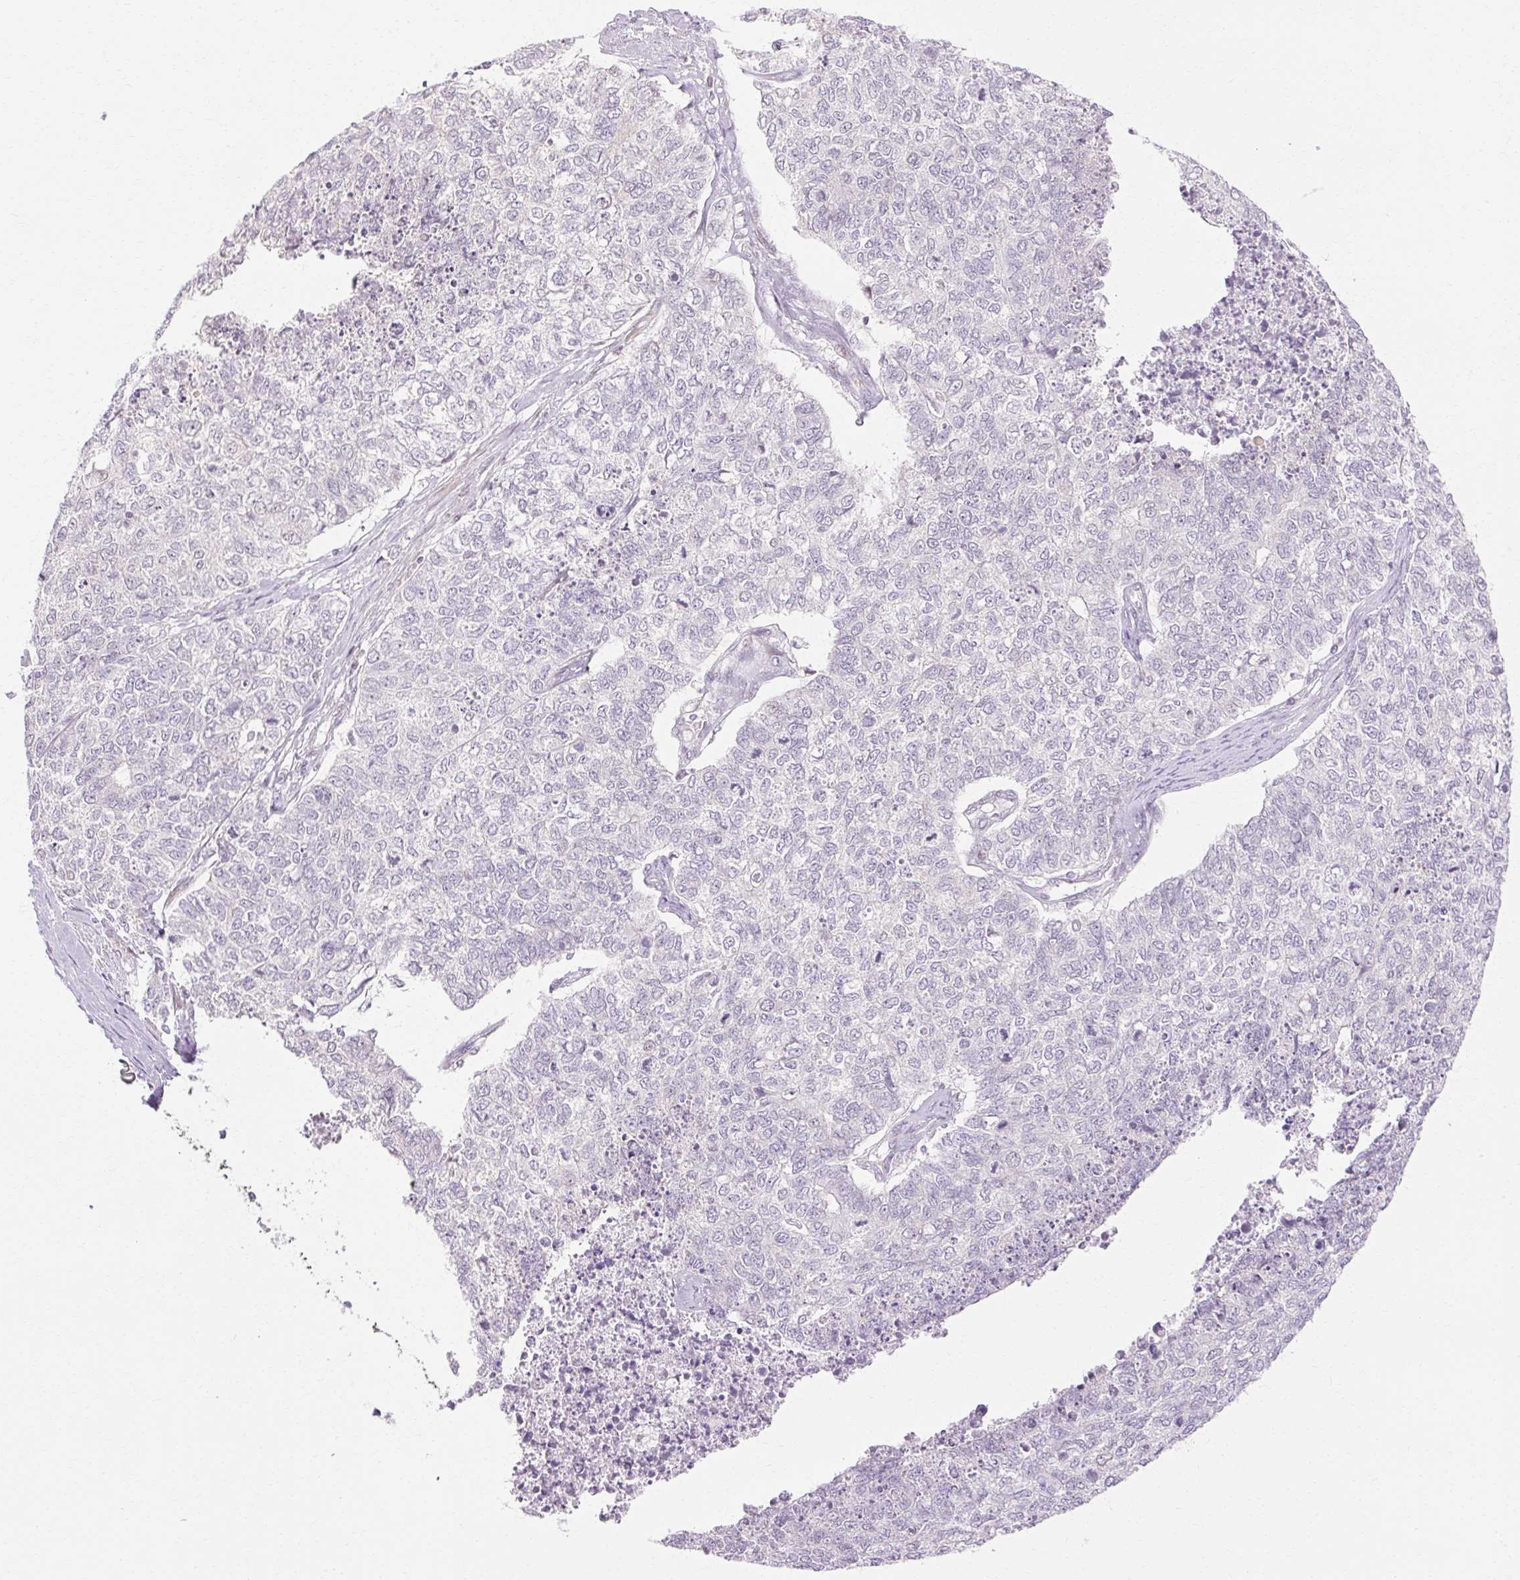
{"staining": {"intensity": "negative", "quantity": "none", "location": "none"}, "tissue": "cervical cancer", "cell_type": "Tumor cells", "image_type": "cancer", "snomed": [{"axis": "morphology", "description": "Squamous cell carcinoma, NOS"}, {"axis": "topography", "description": "Cervix"}], "caption": "Micrograph shows no protein positivity in tumor cells of cervical squamous cell carcinoma tissue. (Brightfield microscopy of DAB immunohistochemistry (IHC) at high magnification).", "gene": "C3orf49", "patient": {"sex": "female", "age": 63}}